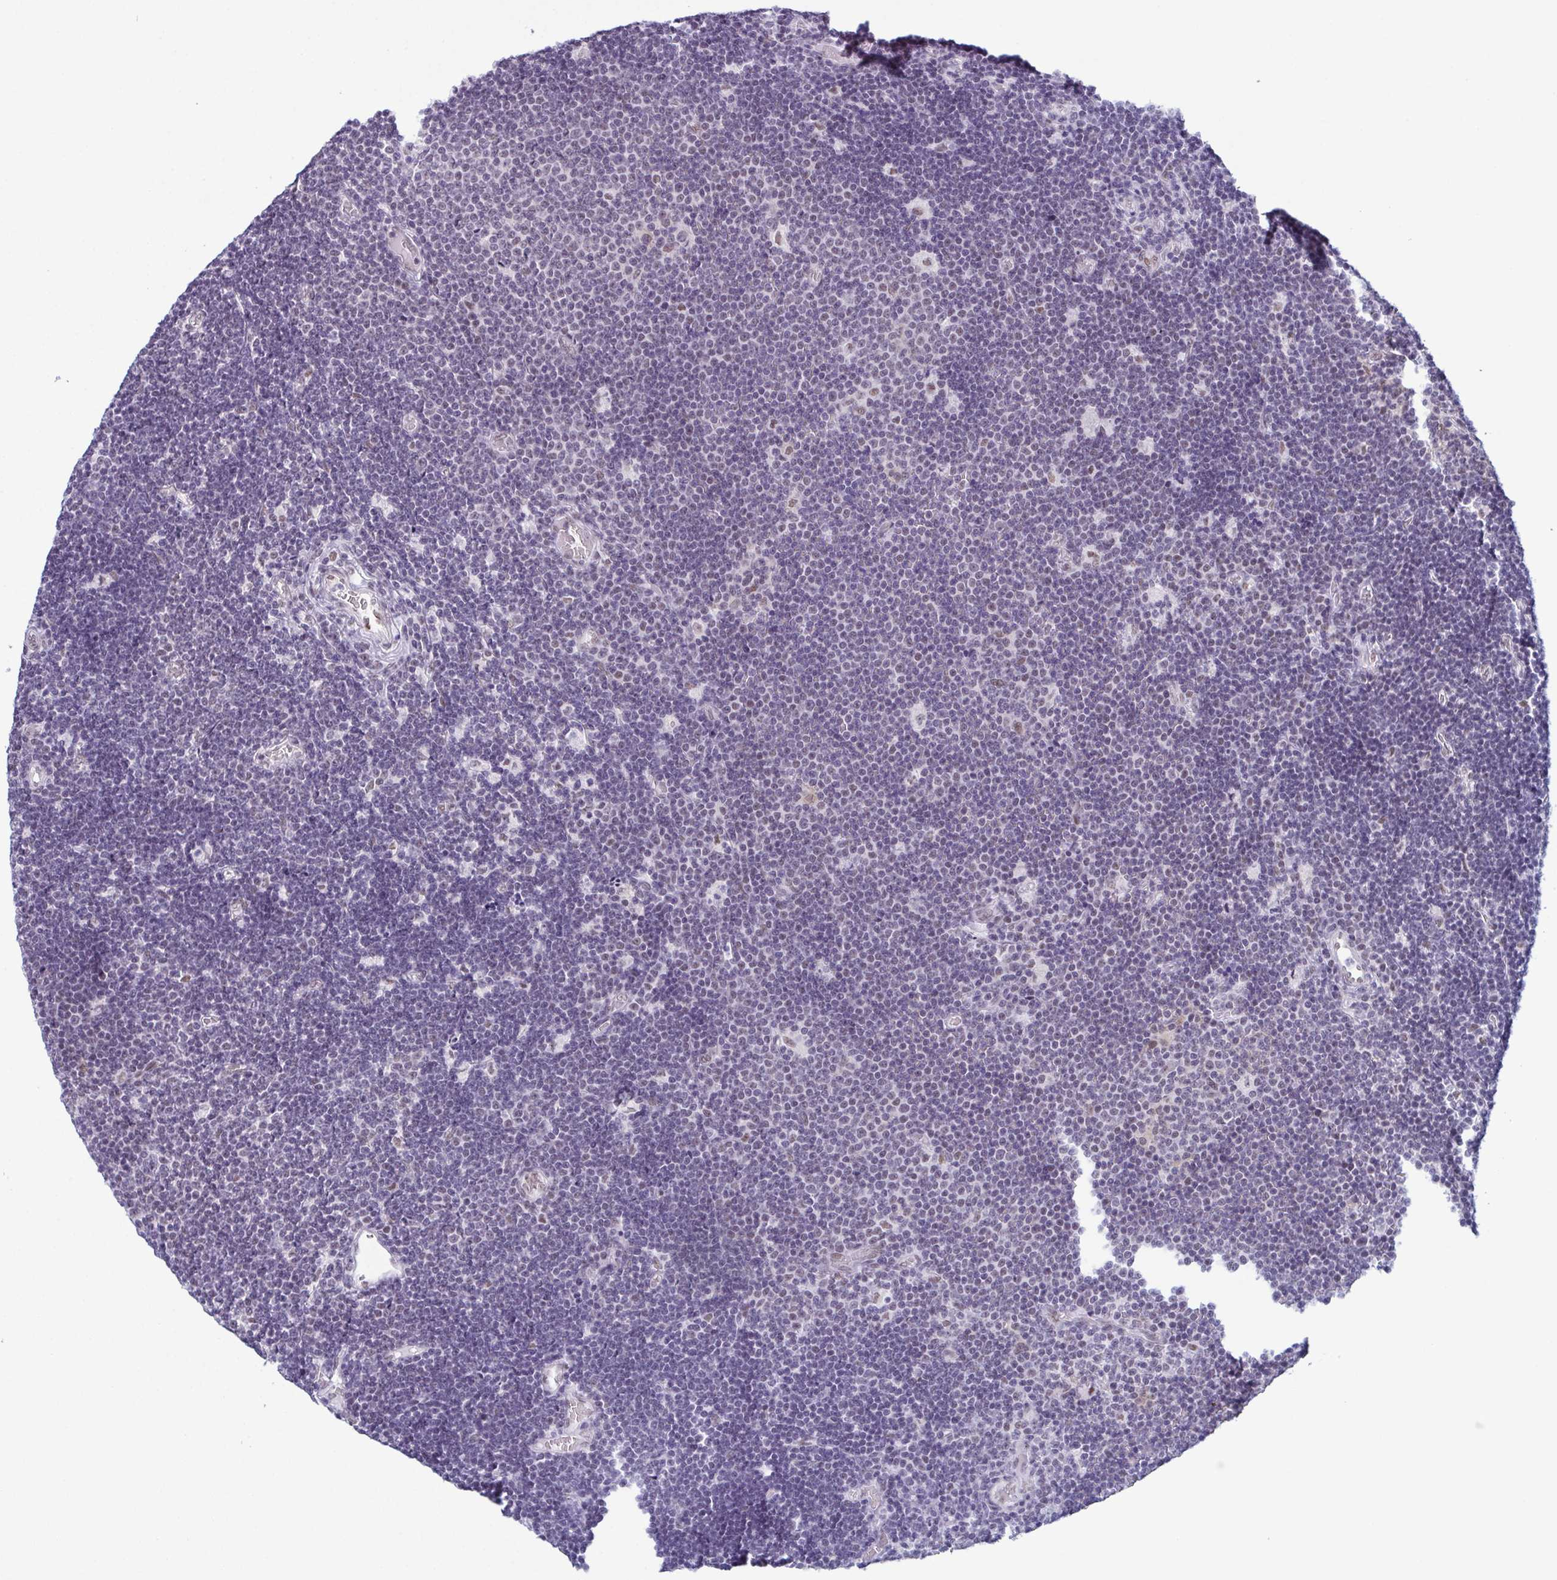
{"staining": {"intensity": "weak", "quantity": "<25%", "location": "nuclear"}, "tissue": "lymphoma", "cell_type": "Tumor cells", "image_type": "cancer", "snomed": [{"axis": "morphology", "description": "Malignant lymphoma, non-Hodgkin's type, Low grade"}, {"axis": "topography", "description": "Brain"}], "caption": "The immunohistochemistry (IHC) image has no significant expression in tumor cells of lymphoma tissue.", "gene": "RBM7", "patient": {"sex": "female", "age": 66}}